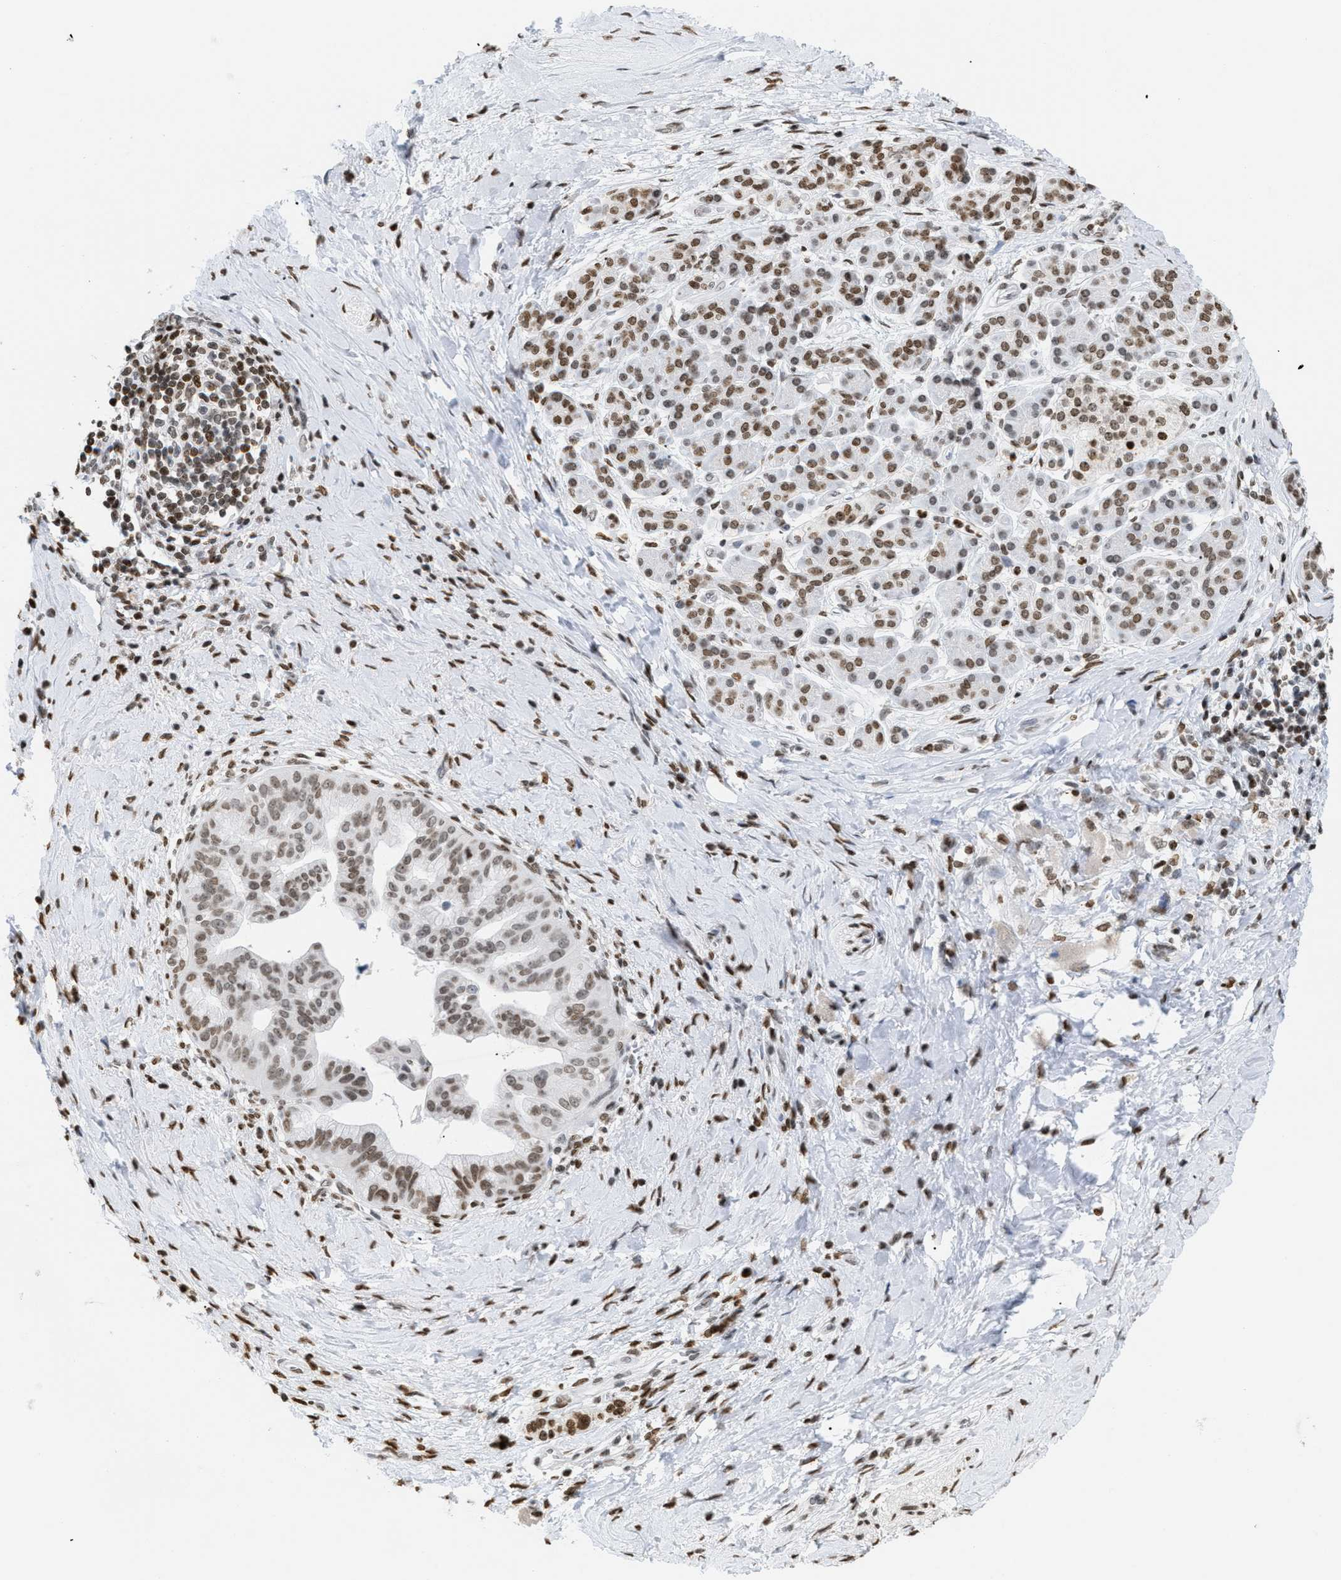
{"staining": {"intensity": "moderate", "quantity": ">75%", "location": "nuclear"}, "tissue": "pancreatic cancer", "cell_type": "Tumor cells", "image_type": "cancer", "snomed": [{"axis": "morphology", "description": "Adenocarcinoma, NOS"}, {"axis": "topography", "description": "Pancreas"}], "caption": "This is a histology image of immunohistochemistry (IHC) staining of pancreatic cancer (adenocarcinoma), which shows moderate positivity in the nuclear of tumor cells.", "gene": "HMGN2", "patient": {"sex": "male", "age": 55}}